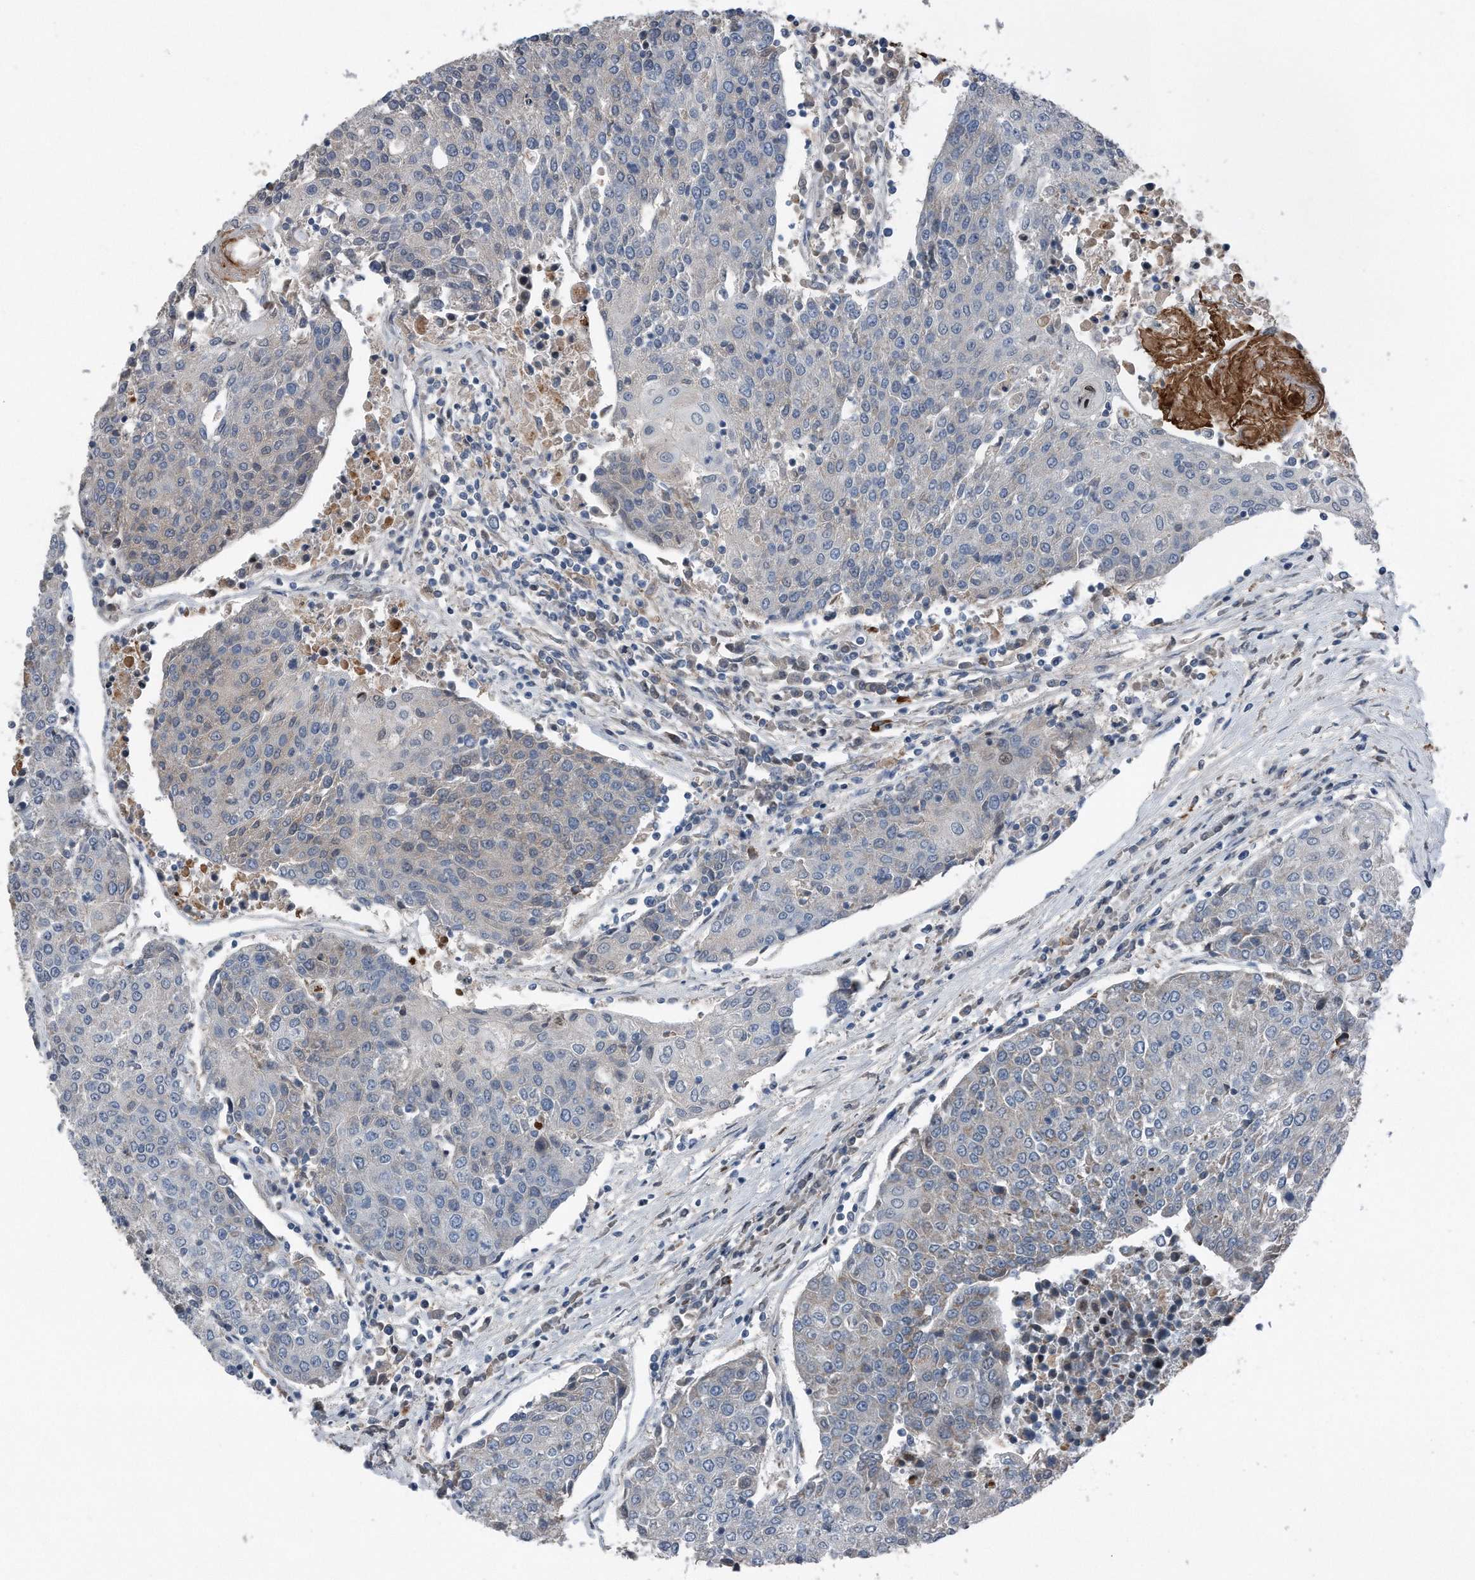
{"staining": {"intensity": "negative", "quantity": "none", "location": "none"}, "tissue": "urothelial cancer", "cell_type": "Tumor cells", "image_type": "cancer", "snomed": [{"axis": "morphology", "description": "Urothelial carcinoma, High grade"}, {"axis": "topography", "description": "Urinary bladder"}], "caption": "An image of urothelial cancer stained for a protein exhibits no brown staining in tumor cells. Nuclei are stained in blue.", "gene": "DST", "patient": {"sex": "female", "age": 85}}